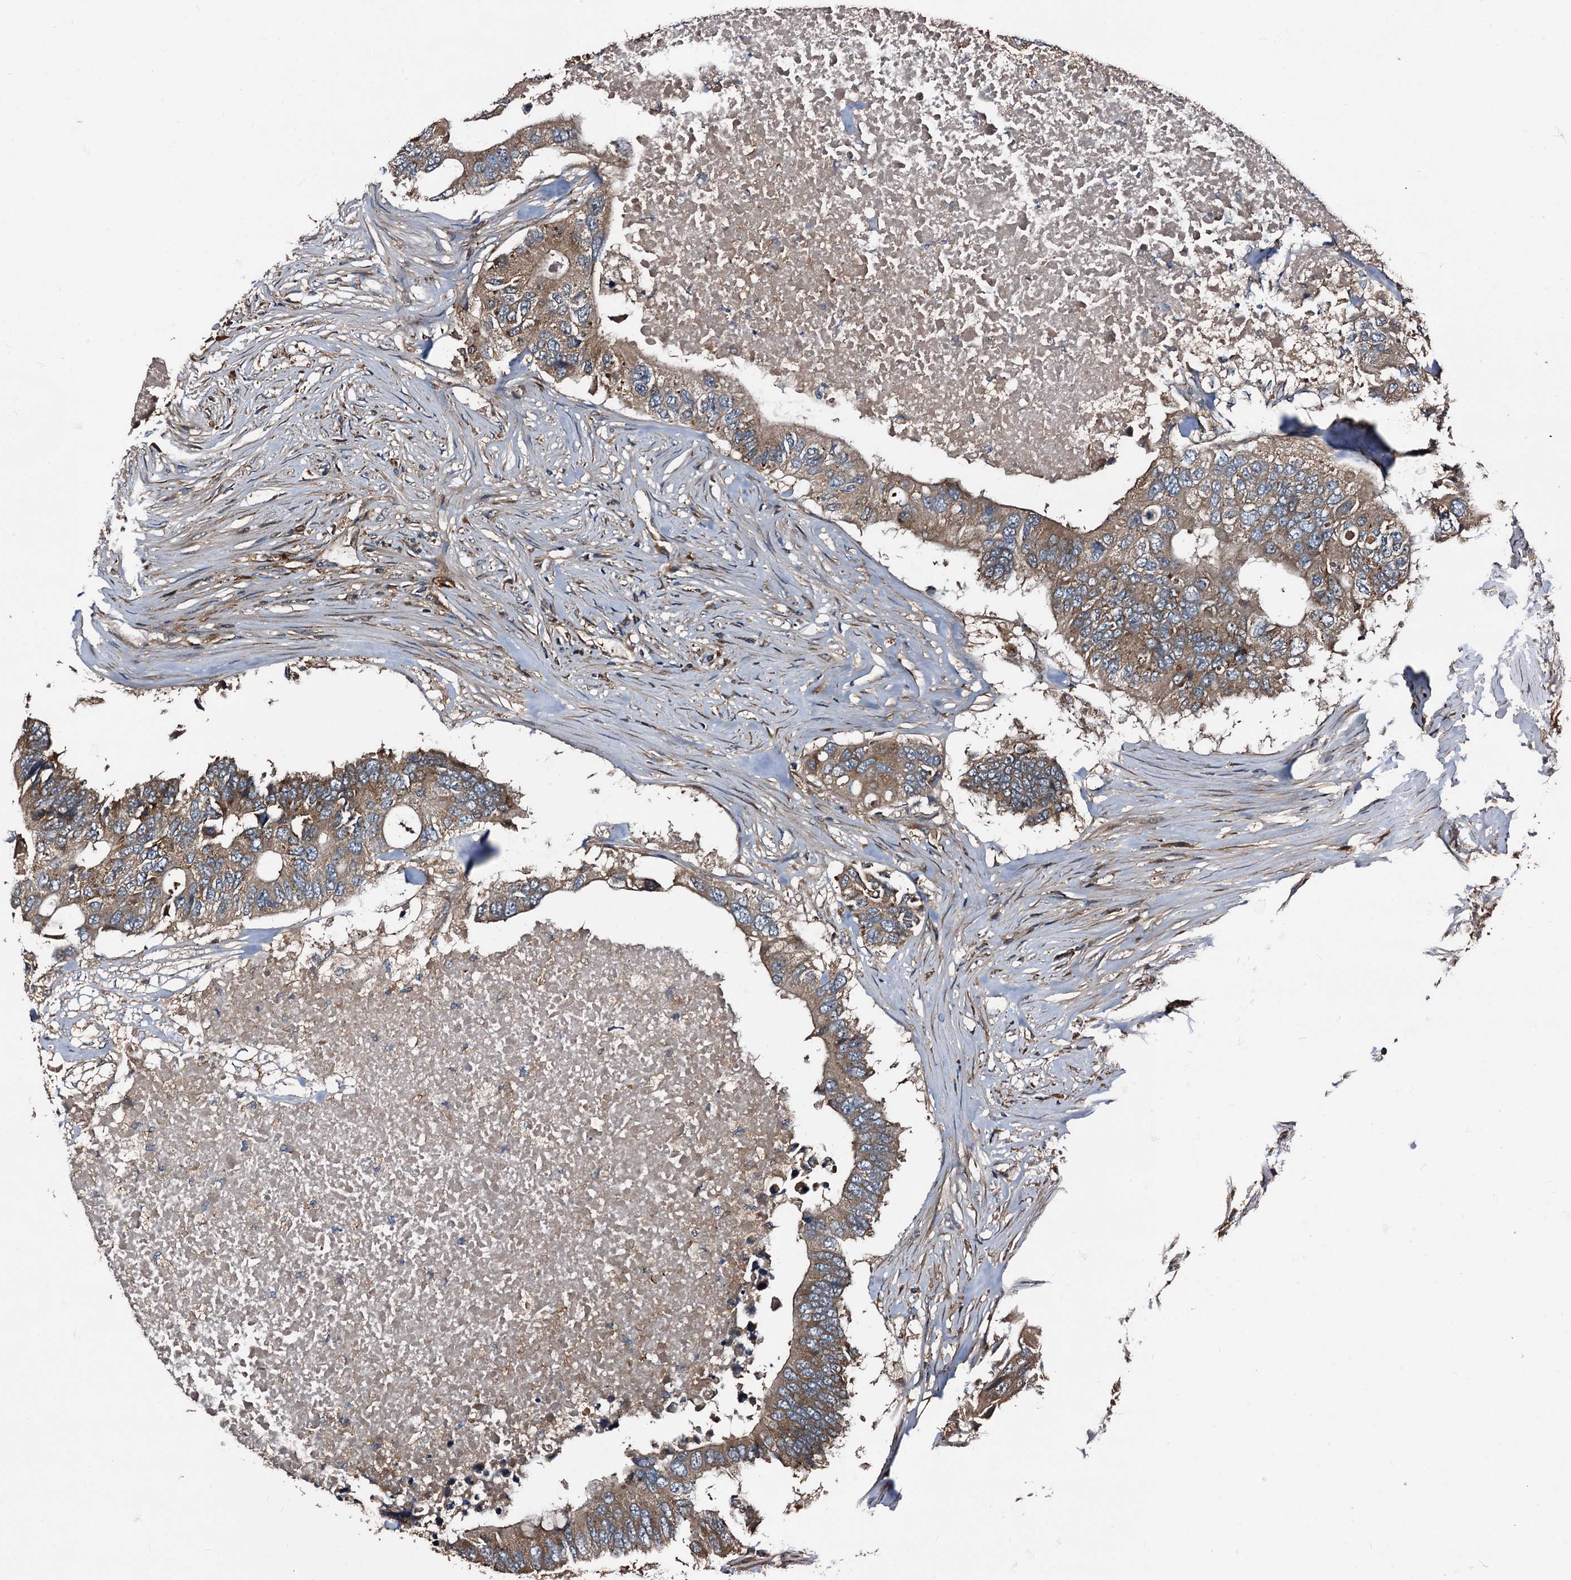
{"staining": {"intensity": "moderate", "quantity": ">75%", "location": "cytoplasmic/membranous"}, "tissue": "colorectal cancer", "cell_type": "Tumor cells", "image_type": "cancer", "snomed": [{"axis": "morphology", "description": "Adenocarcinoma, NOS"}, {"axis": "topography", "description": "Colon"}], "caption": "The immunohistochemical stain shows moderate cytoplasmic/membranous expression in tumor cells of colorectal cancer tissue. (Stains: DAB in brown, nuclei in blue, Microscopy: brightfield microscopy at high magnification).", "gene": "PEX5", "patient": {"sex": "male", "age": 71}}